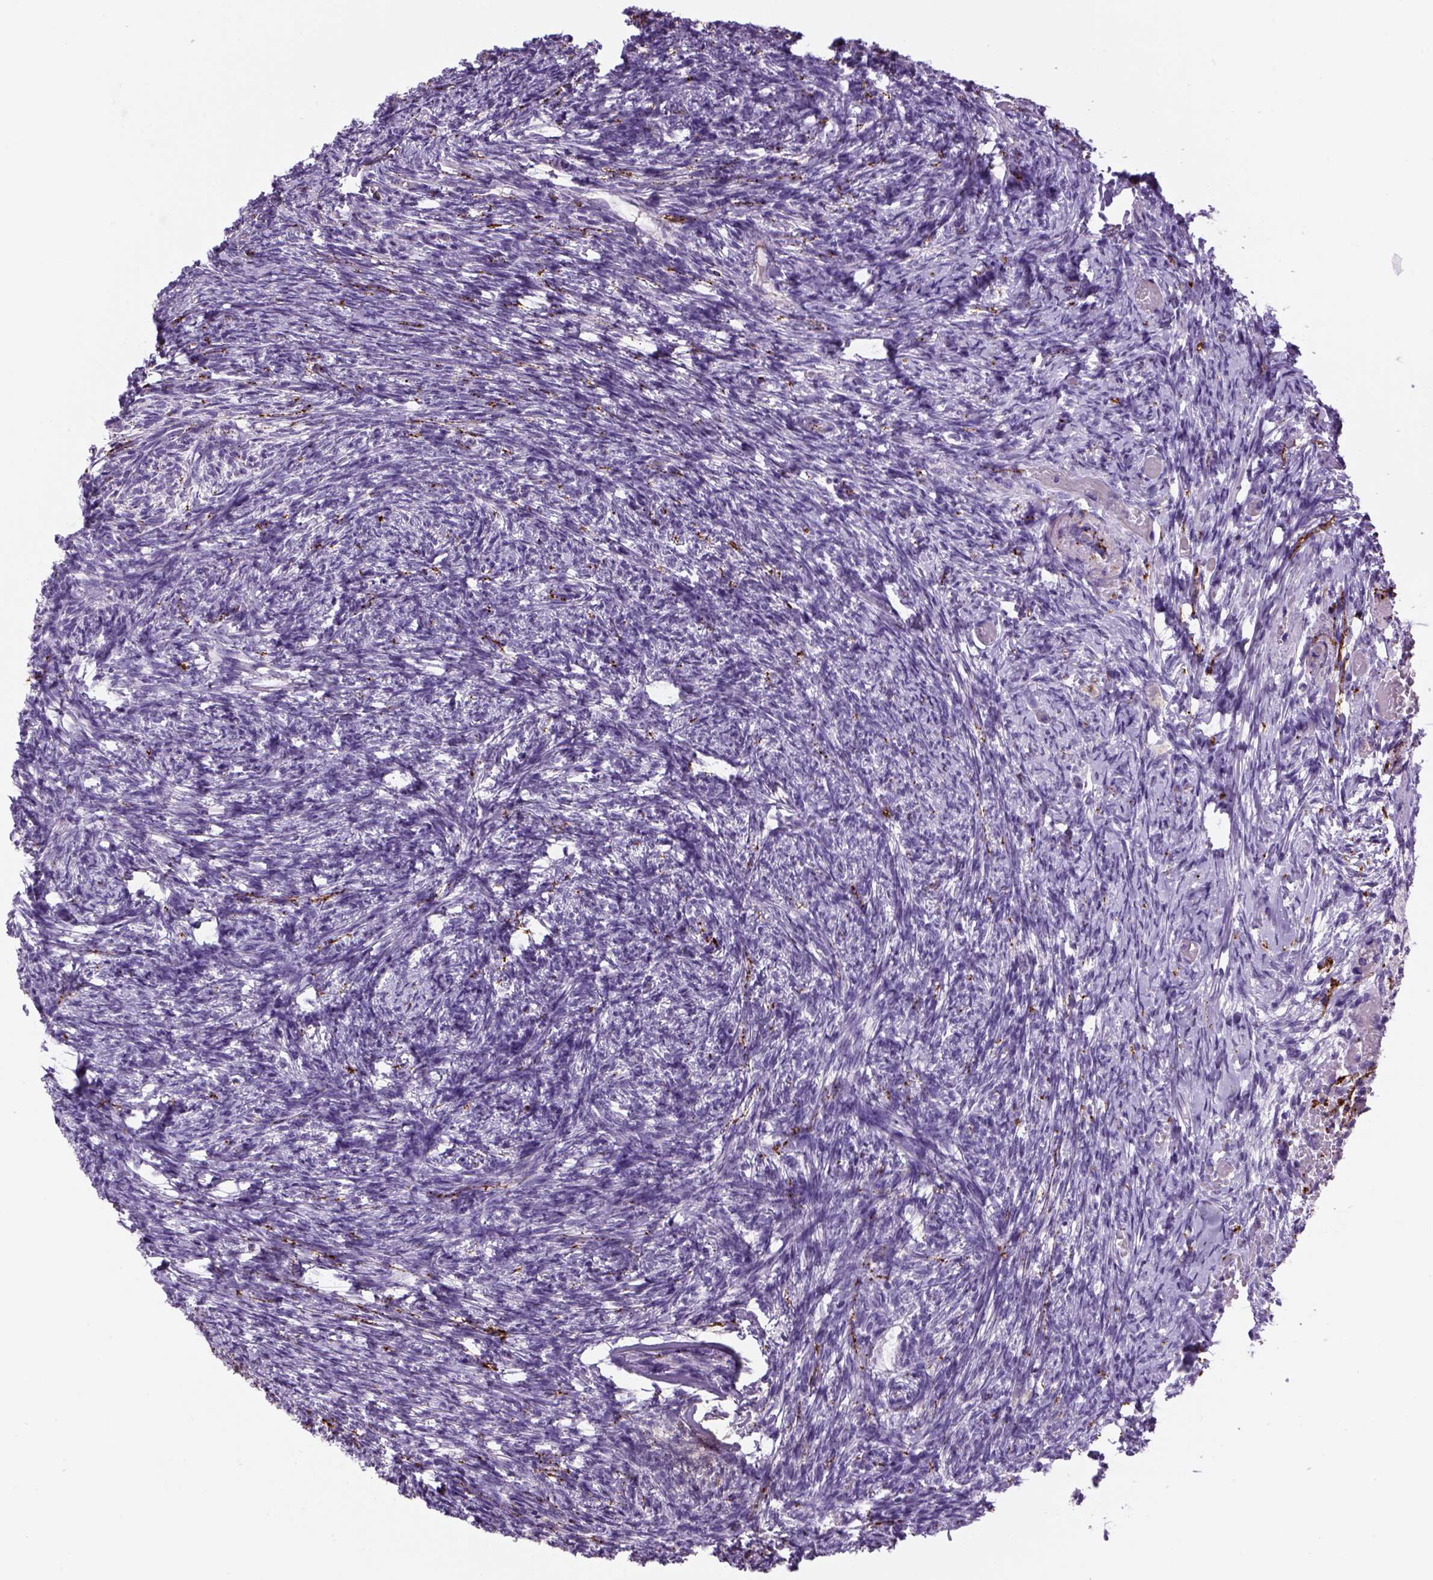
{"staining": {"intensity": "negative", "quantity": "none", "location": "none"}, "tissue": "ovary", "cell_type": "Follicle cells", "image_type": "normal", "snomed": [{"axis": "morphology", "description": "Normal tissue, NOS"}, {"axis": "topography", "description": "Ovary"}], "caption": "Immunohistochemical staining of benign ovary displays no significant expression in follicle cells. (DAB (3,3'-diaminobenzidine) immunohistochemistry (IHC) visualized using brightfield microscopy, high magnification).", "gene": "DBH", "patient": {"sex": "female", "age": 72}}